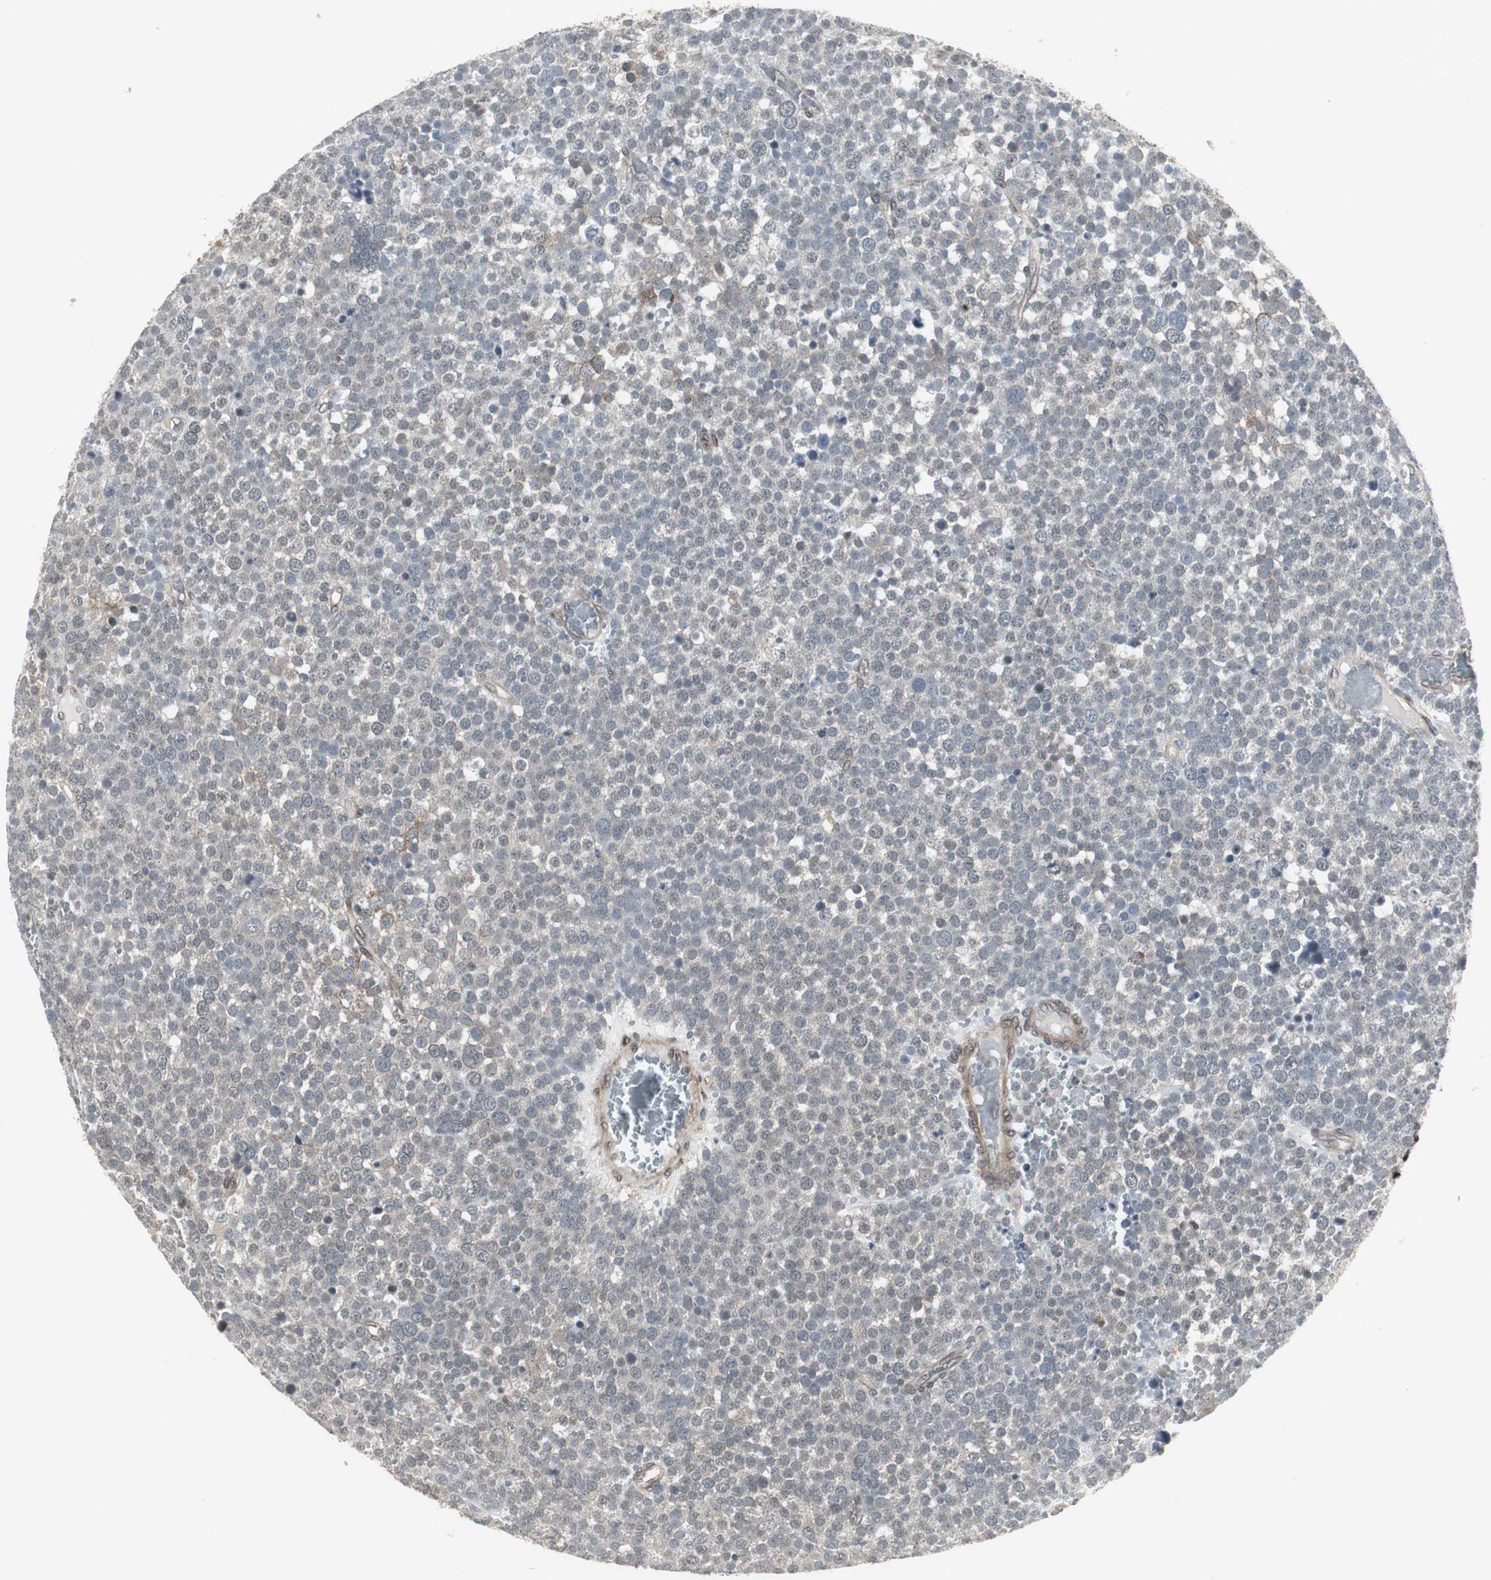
{"staining": {"intensity": "weak", "quantity": "<25%", "location": "cytoplasmic/membranous"}, "tissue": "testis cancer", "cell_type": "Tumor cells", "image_type": "cancer", "snomed": [{"axis": "morphology", "description": "Seminoma, NOS"}, {"axis": "topography", "description": "Testis"}], "caption": "The image demonstrates no significant staining in tumor cells of testis cancer (seminoma).", "gene": "SCYL3", "patient": {"sex": "male", "age": 71}}